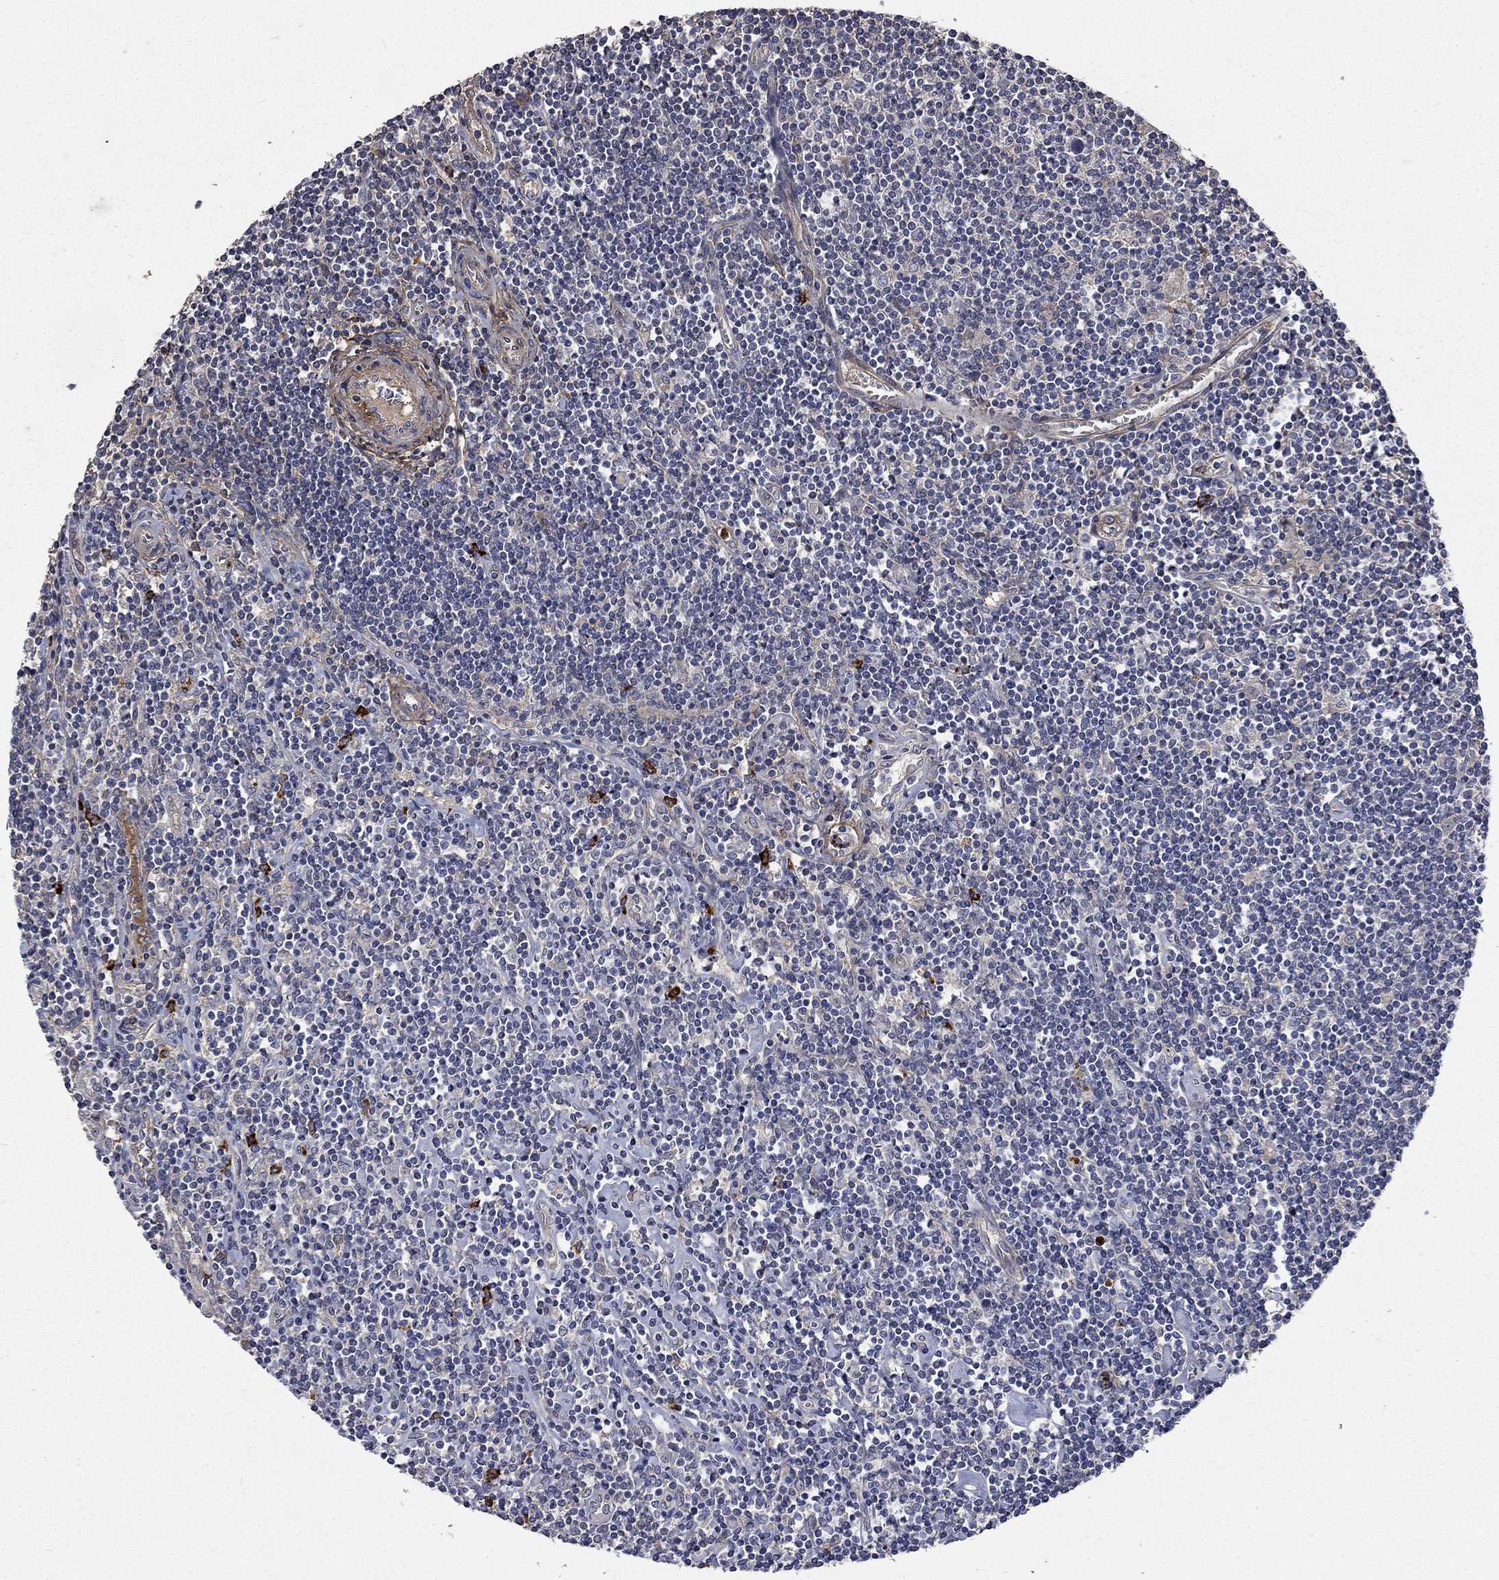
{"staining": {"intensity": "negative", "quantity": "none", "location": "none"}, "tissue": "lymphoma", "cell_type": "Tumor cells", "image_type": "cancer", "snomed": [{"axis": "morphology", "description": "Hodgkin's disease, NOS"}, {"axis": "topography", "description": "Lymph node"}], "caption": "This is an IHC photomicrograph of Hodgkin's disease. There is no staining in tumor cells.", "gene": "VCAN", "patient": {"sex": "male", "age": 40}}